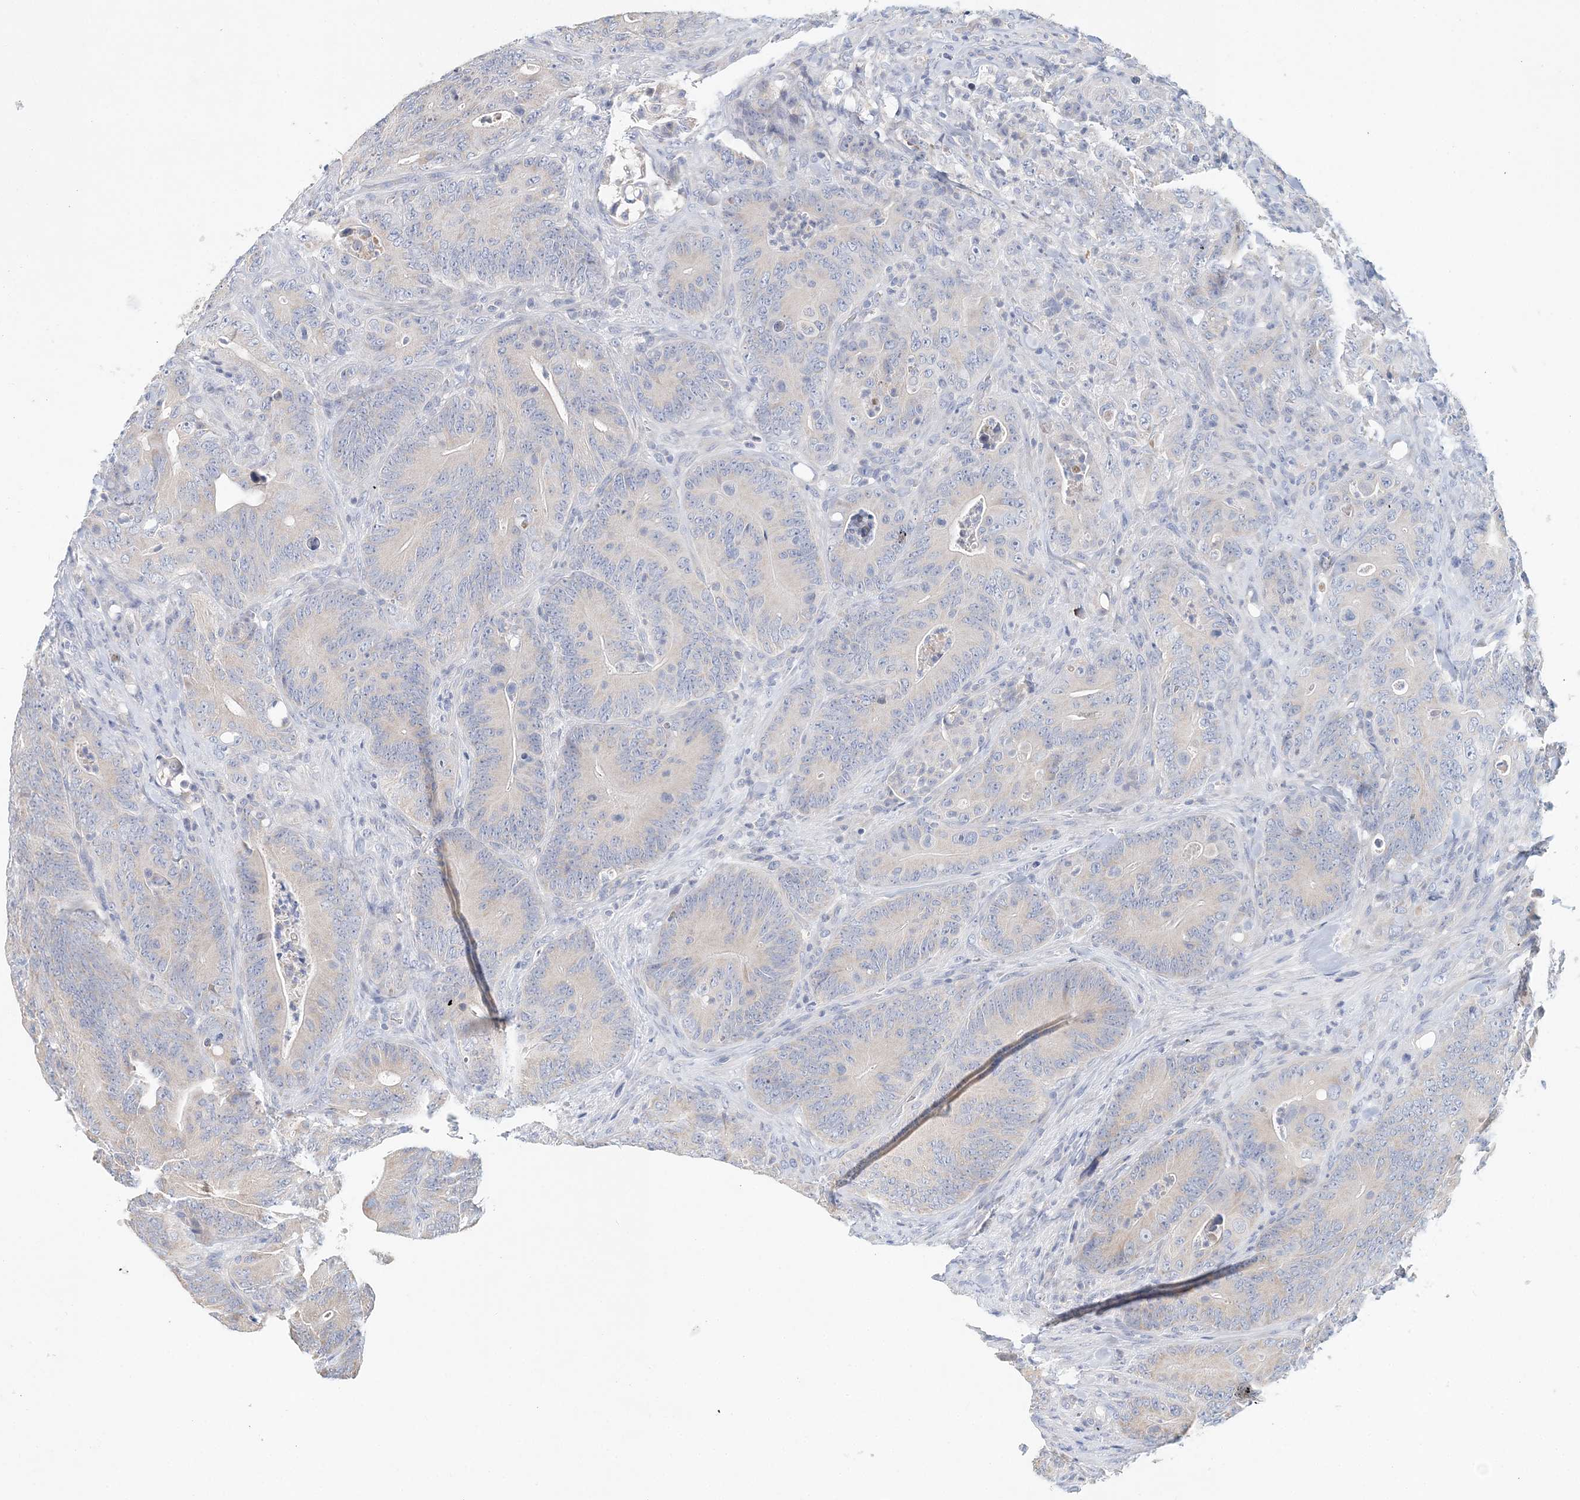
{"staining": {"intensity": "negative", "quantity": "none", "location": "none"}, "tissue": "colorectal cancer", "cell_type": "Tumor cells", "image_type": "cancer", "snomed": [{"axis": "morphology", "description": "Normal tissue, NOS"}, {"axis": "topography", "description": "Colon"}], "caption": "Histopathology image shows no protein staining in tumor cells of colorectal cancer tissue.", "gene": "LRRIQ4", "patient": {"sex": "female", "age": 82}}